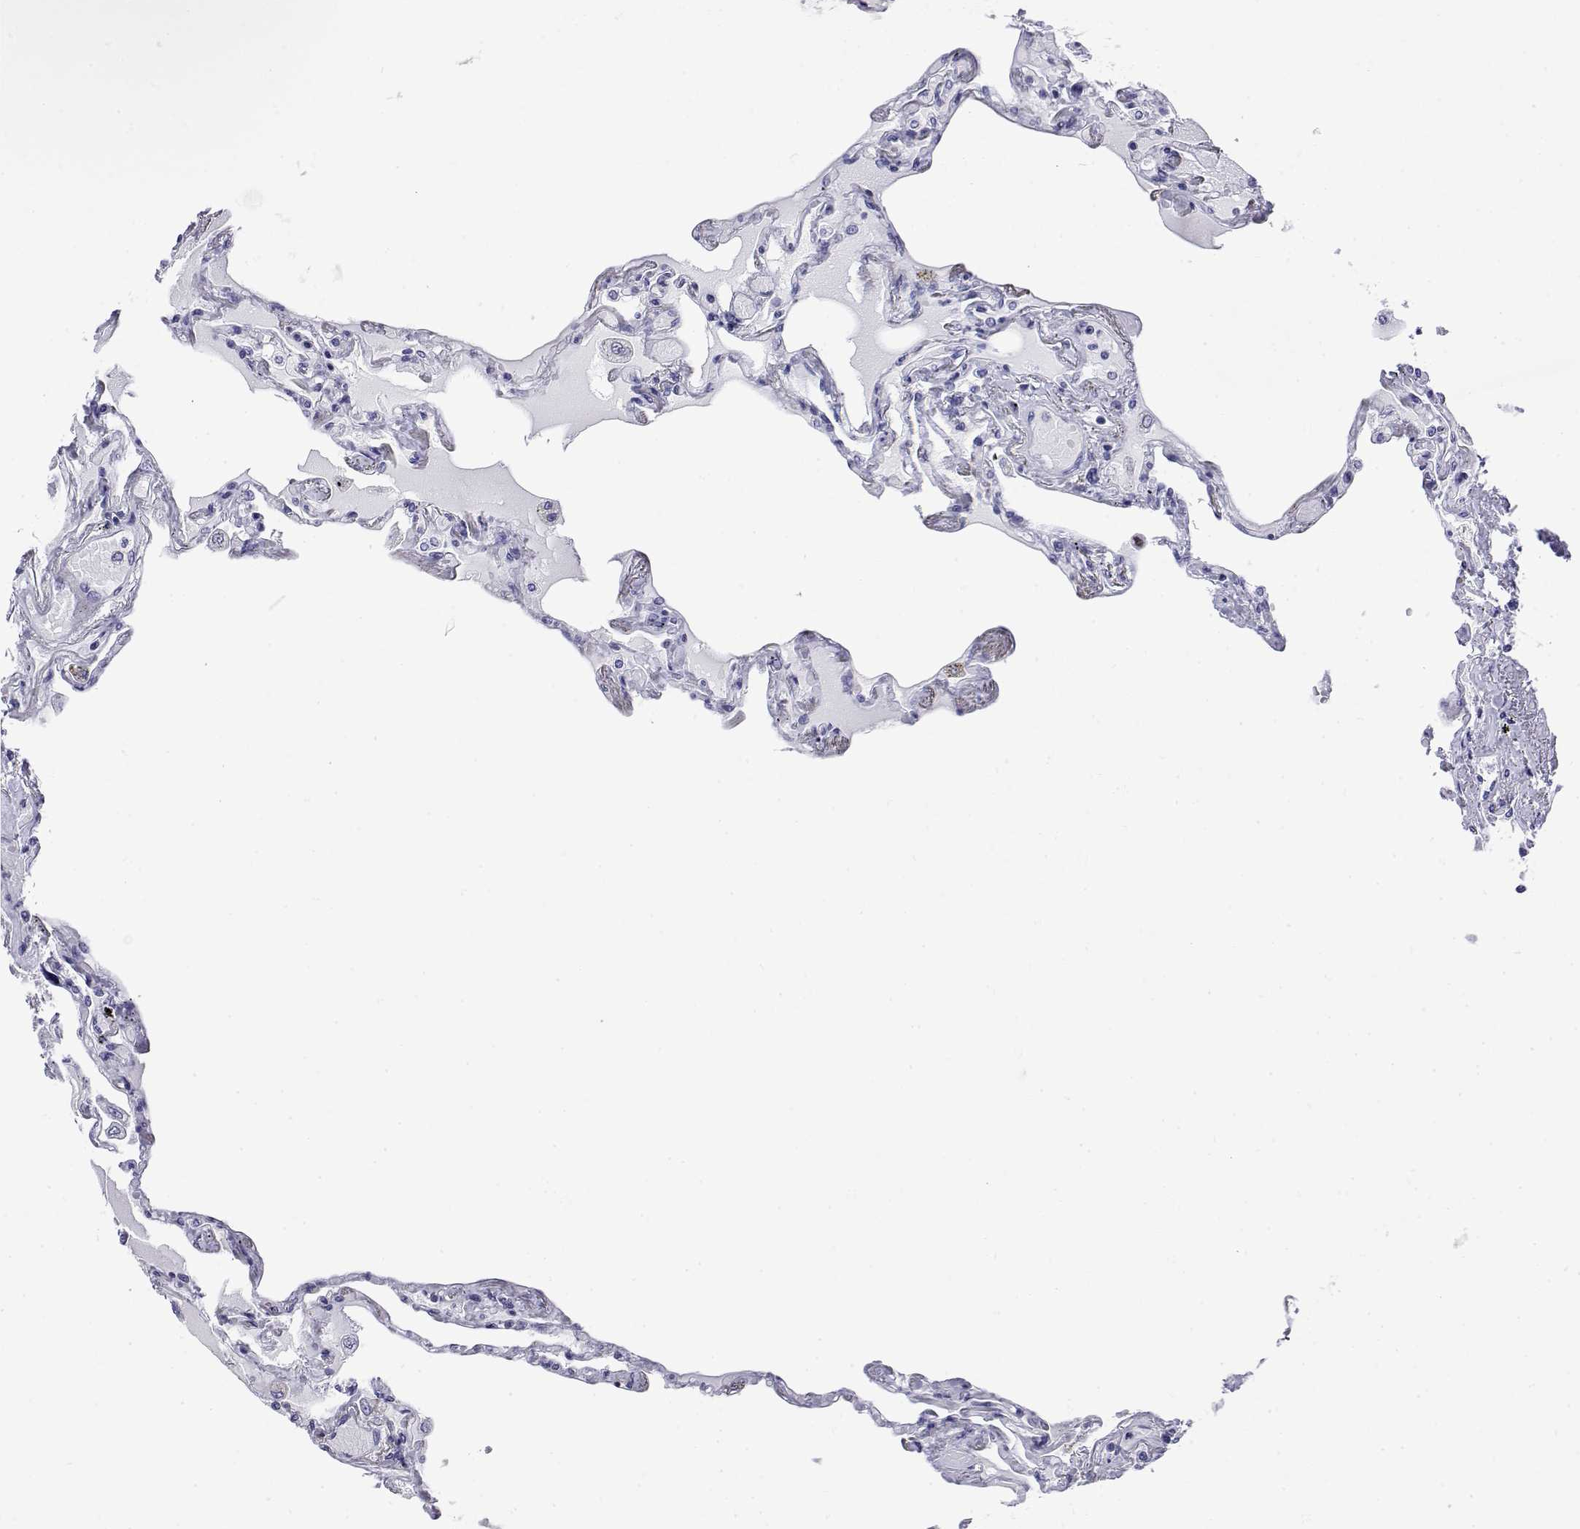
{"staining": {"intensity": "moderate", "quantity": "25%-75%", "location": "nuclear"}, "tissue": "lung", "cell_type": "Alveolar cells", "image_type": "normal", "snomed": [{"axis": "morphology", "description": "Normal tissue, NOS"}, {"axis": "morphology", "description": "Adenocarcinoma, NOS"}, {"axis": "topography", "description": "Cartilage tissue"}, {"axis": "topography", "description": "Lung"}], "caption": "The image reveals a brown stain indicating the presence of a protein in the nuclear of alveolar cells in lung. Nuclei are stained in blue.", "gene": "POLDIP3", "patient": {"sex": "female", "age": 67}}